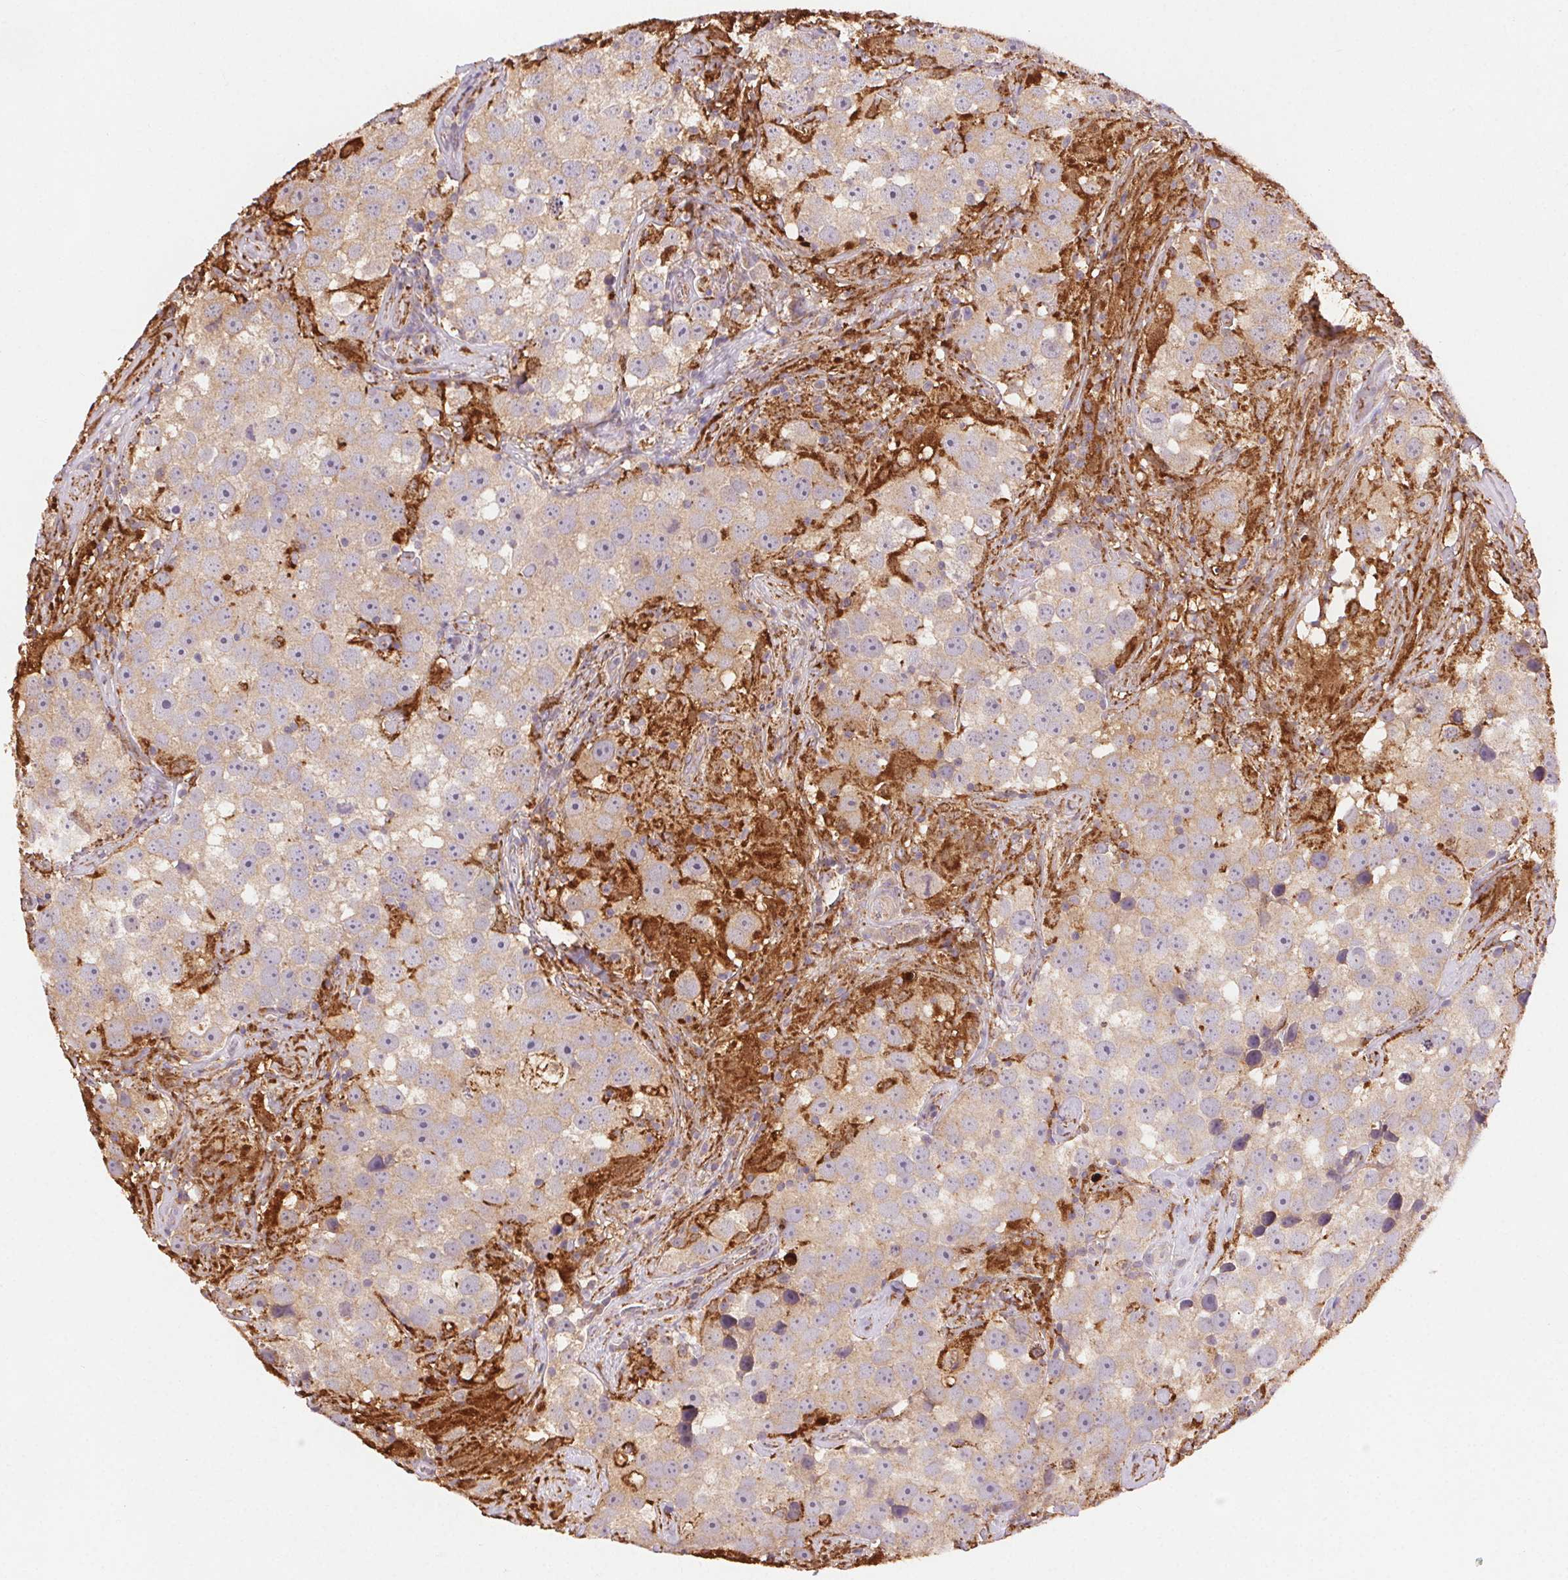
{"staining": {"intensity": "weak", "quantity": ">75%", "location": "cytoplasmic/membranous"}, "tissue": "testis cancer", "cell_type": "Tumor cells", "image_type": "cancer", "snomed": [{"axis": "morphology", "description": "Seminoma, NOS"}, {"axis": "topography", "description": "Testis"}], "caption": "About >75% of tumor cells in human testis cancer exhibit weak cytoplasmic/membranous protein positivity as visualized by brown immunohistochemical staining.", "gene": "FNBP1L", "patient": {"sex": "male", "age": 49}}